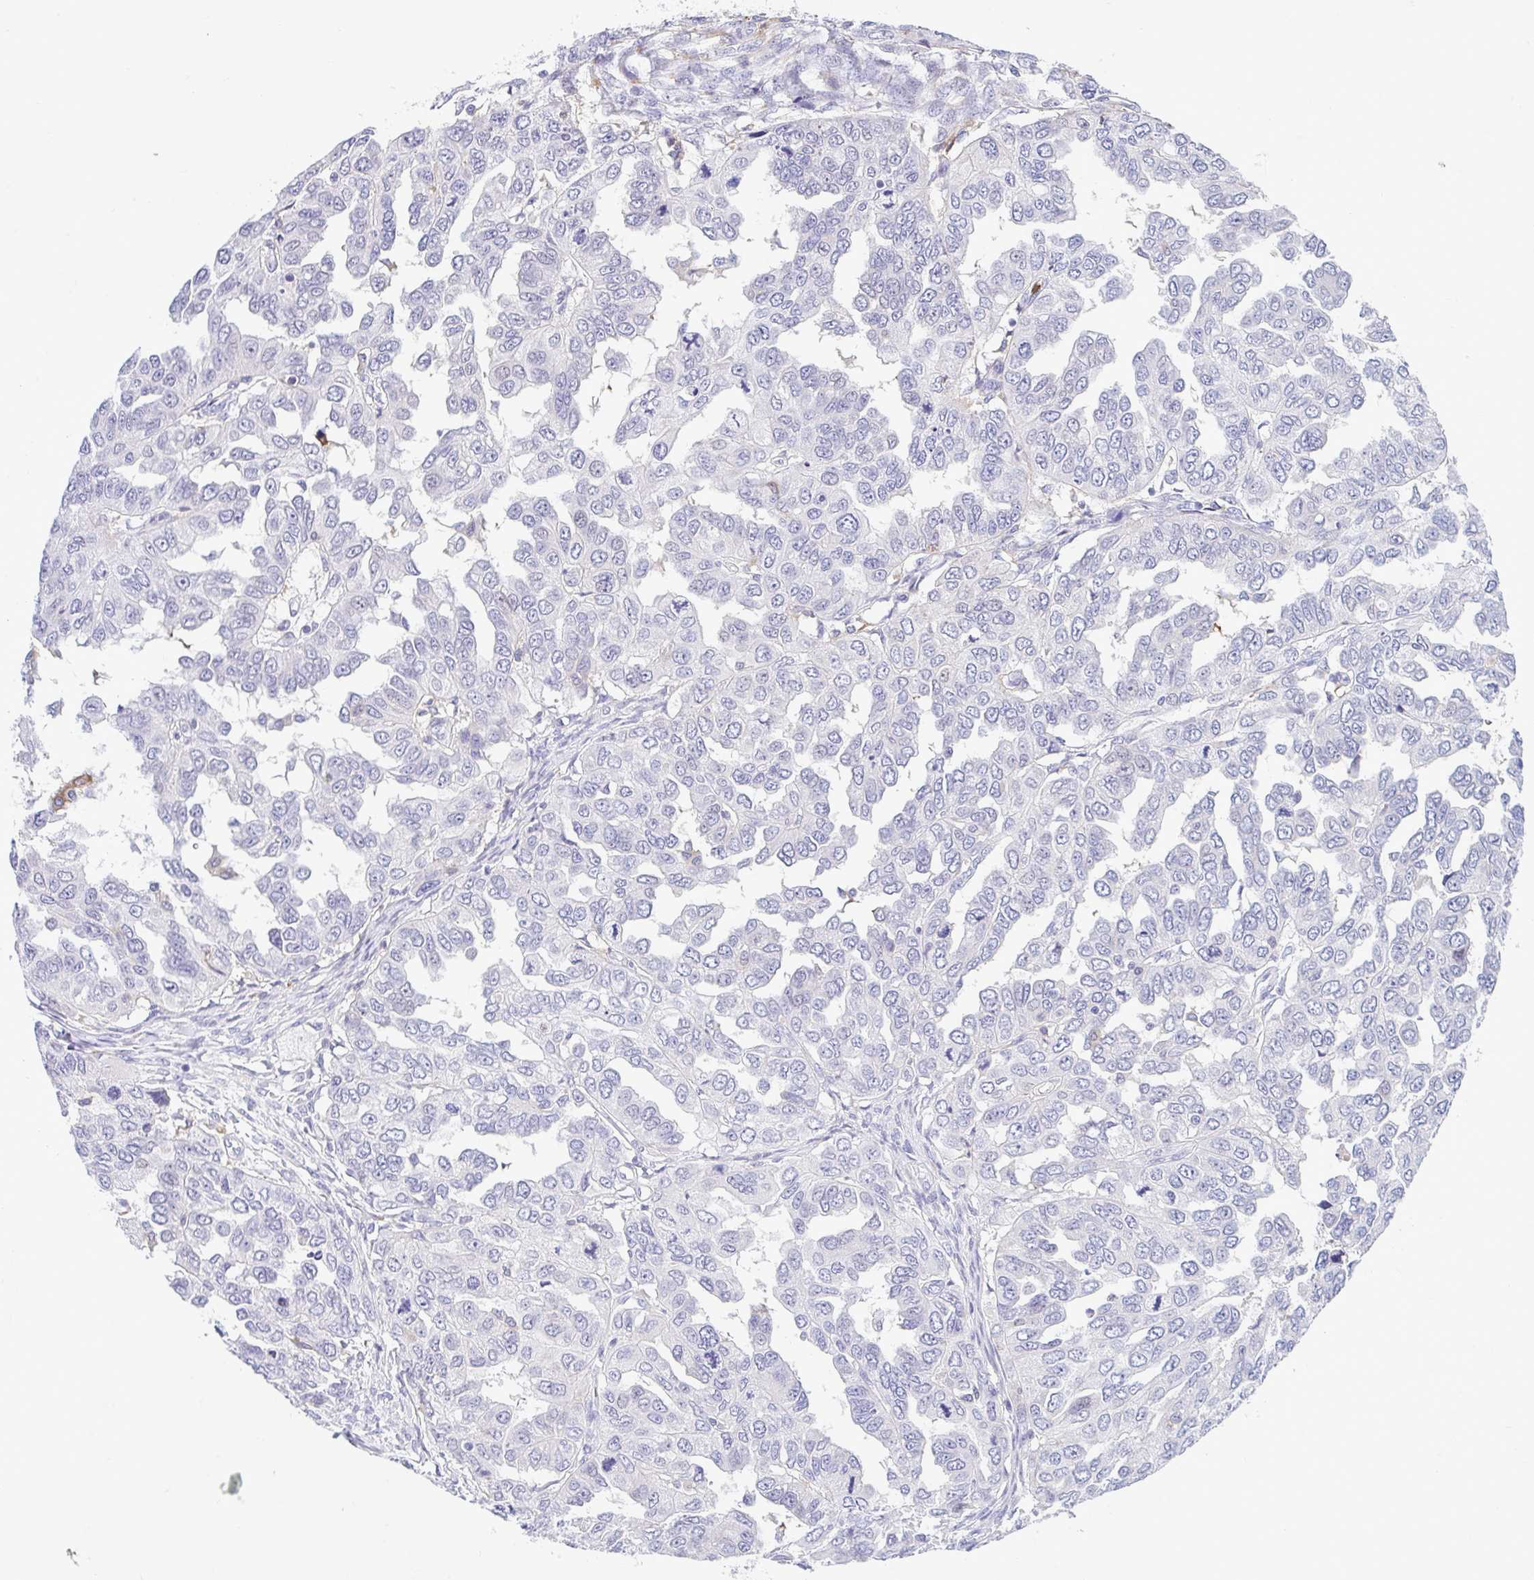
{"staining": {"intensity": "negative", "quantity": "none", "location": "none"}, "tissue": "ovarian cancer", "cell_type": "Tumor cells", "image_type": "cancer", "snomed": [{"axis": "morphology", "description": "Cystadenocarcinoma, serous, NOS"}, {"axis": "topography", "description": "Ovary"}], "caption": "DAB (3,3'-diaminobenzidine) immunohistochemical staining of serous cystadenocarcinoma (ovarian) reveals no significant expression in tumor cells.", "gene": "CEP120", "patient": {"sex": "female", "age": 53}}